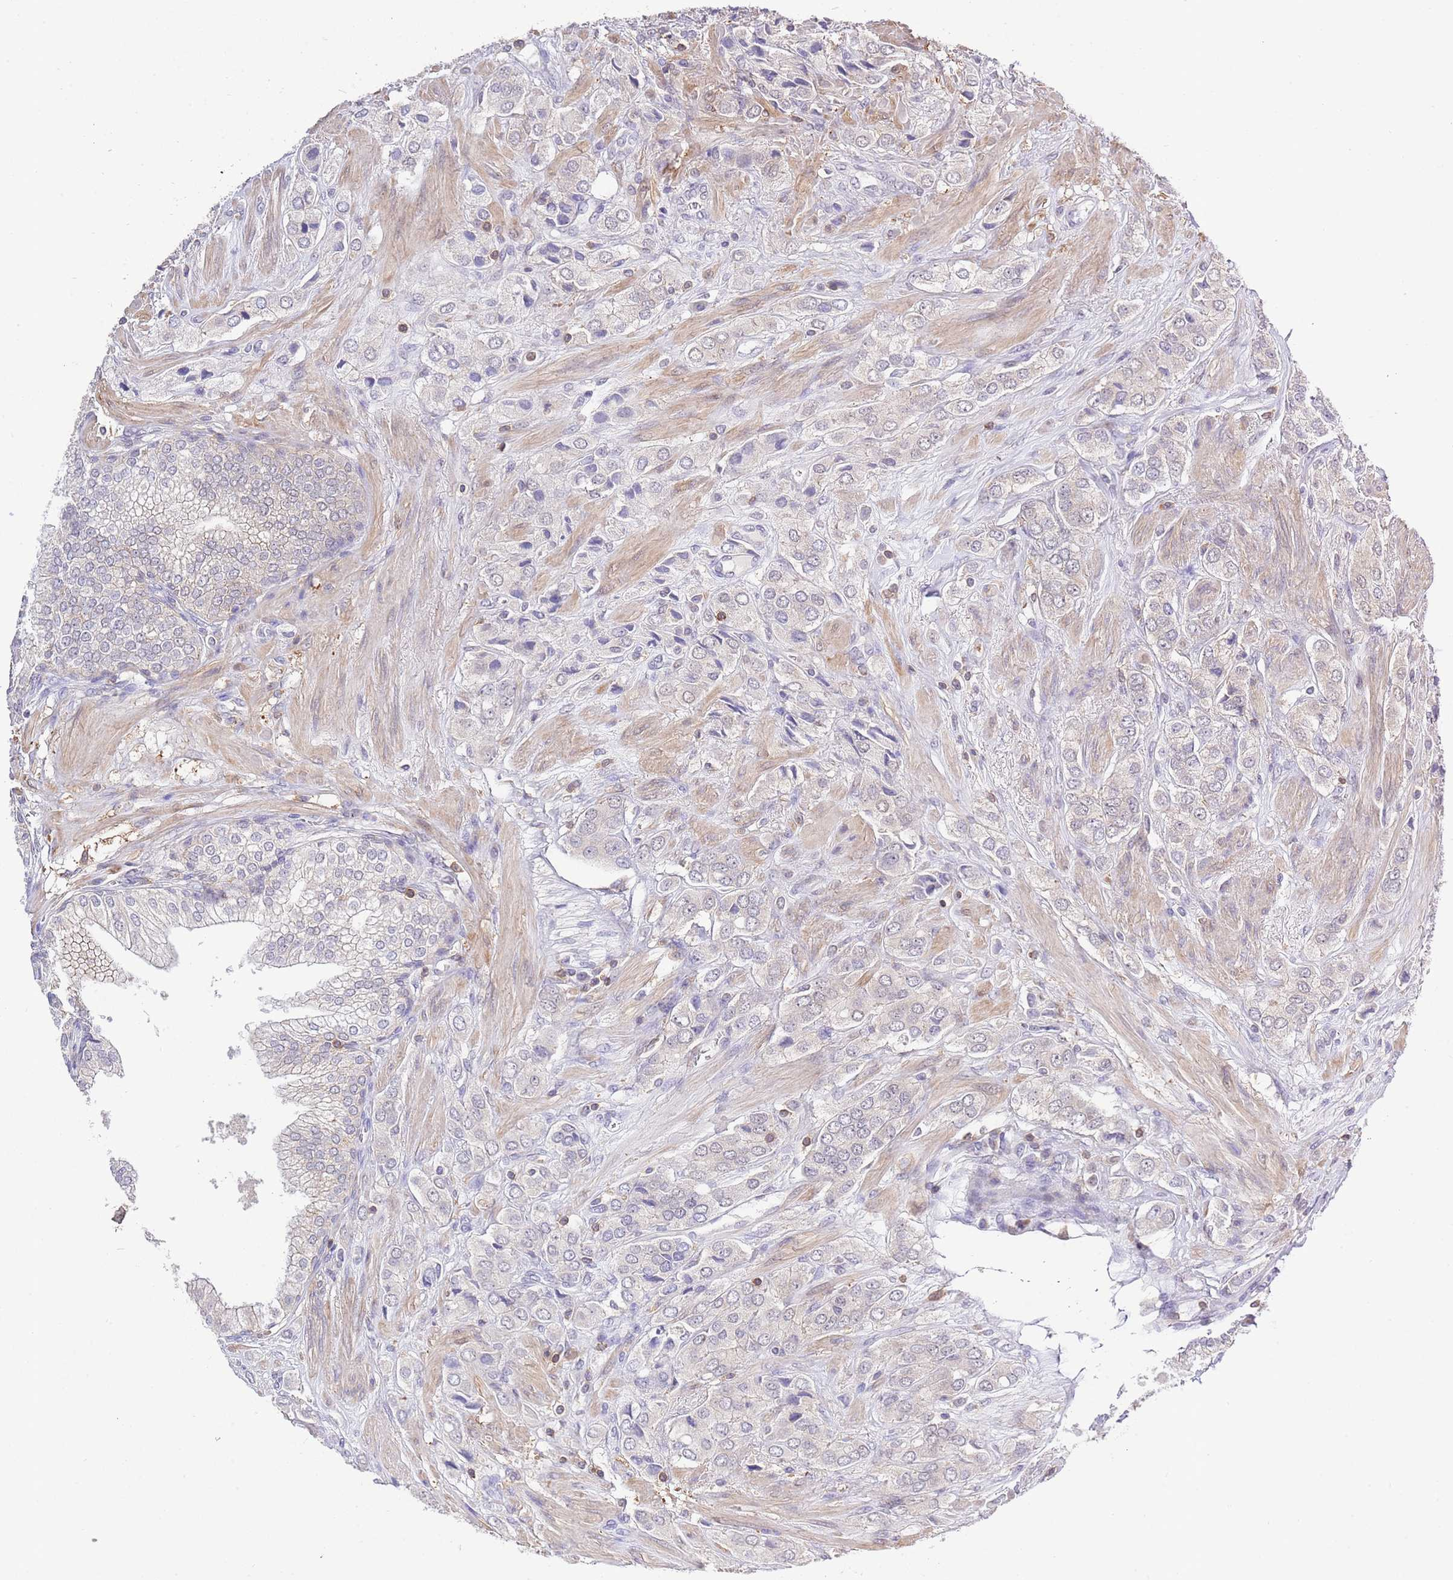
{"staining": {"intensity": "negative", "quantity": "none", "location": "none"}, "tissue": "prostate cancer", "cell_type": "Tumor cells", "image_type": "cancer", "snomed": [{"axis": "morphology", "description": "Adenocarcinoma, High grade"}, {"axis": "topography", "description": "Prostate and seminal vesicle, NOS"}], "caption": "This is a histopathology image of immunohistochemistry staining of adenocarcinoma (high-grade) (prostate), which shows no positivity in tumor cells. (DAB (3,3'-diaminobenzidine) IHC visualized using brightfield microscopy, high magnification).", "gene": "EFHD1", "patient": {"sex": "male", "age": 64}}